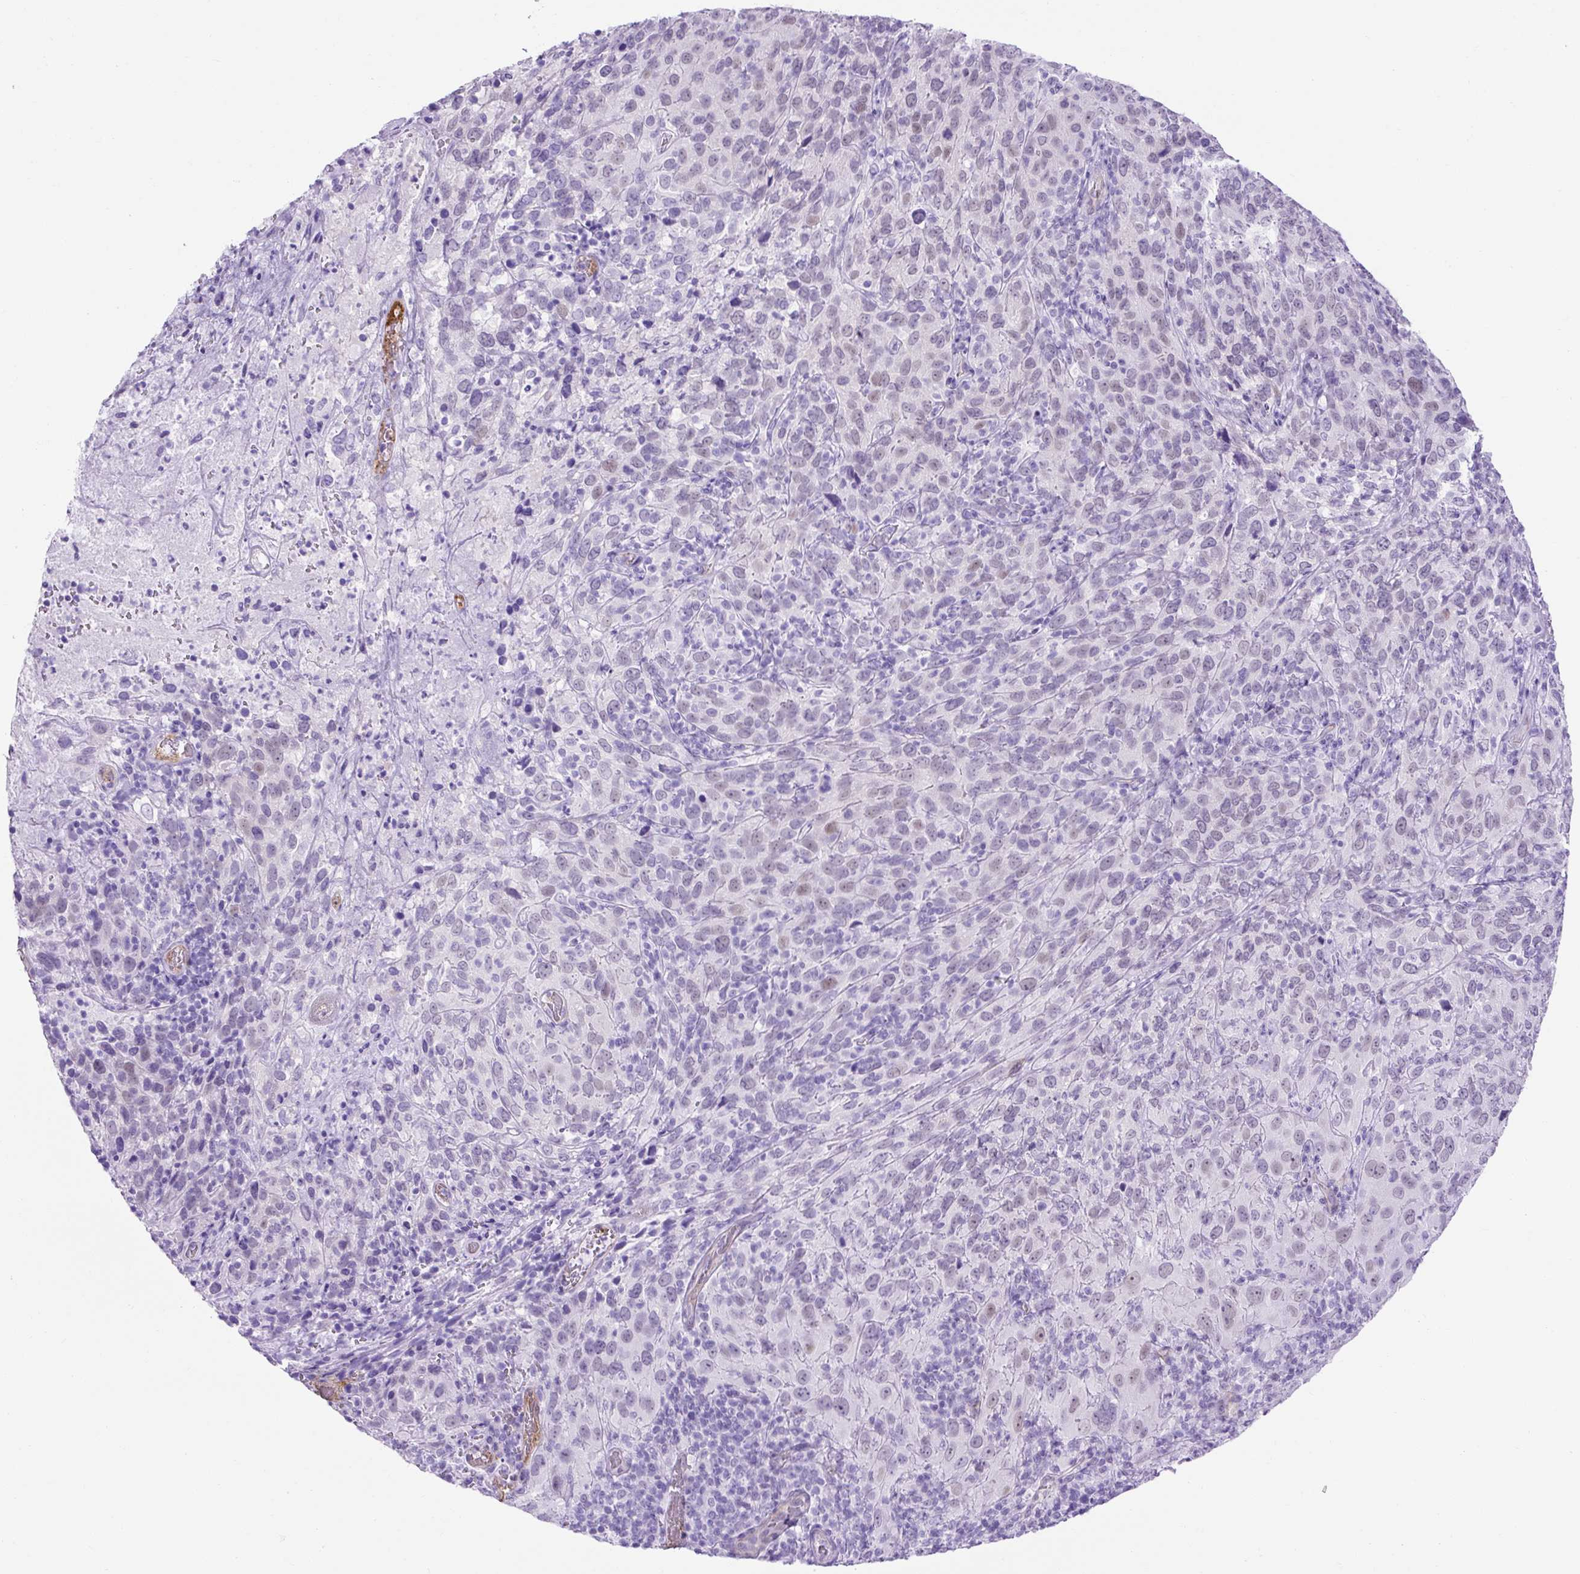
{"staining": {"intensity": "negative", "quantity": "none", "location": "none"}, "tissue": "cervical cancer", "cell_type": "Tumor cells", "image_type": "cancer", "snomed": [{"axis": "morphology", "description": "Squamous cell carcinoma, NOS"}, {"axis": "topography", "description": "Cervix"}], "caption": "High power microscopy photomicrograph of an immunohistochemistry (IHC) image of squamous cell carcinoma (cervical), revealing no significant positivity in tumor cells.", "gene": "KRT12", "patient": {"sex": "female", "age": 51}}